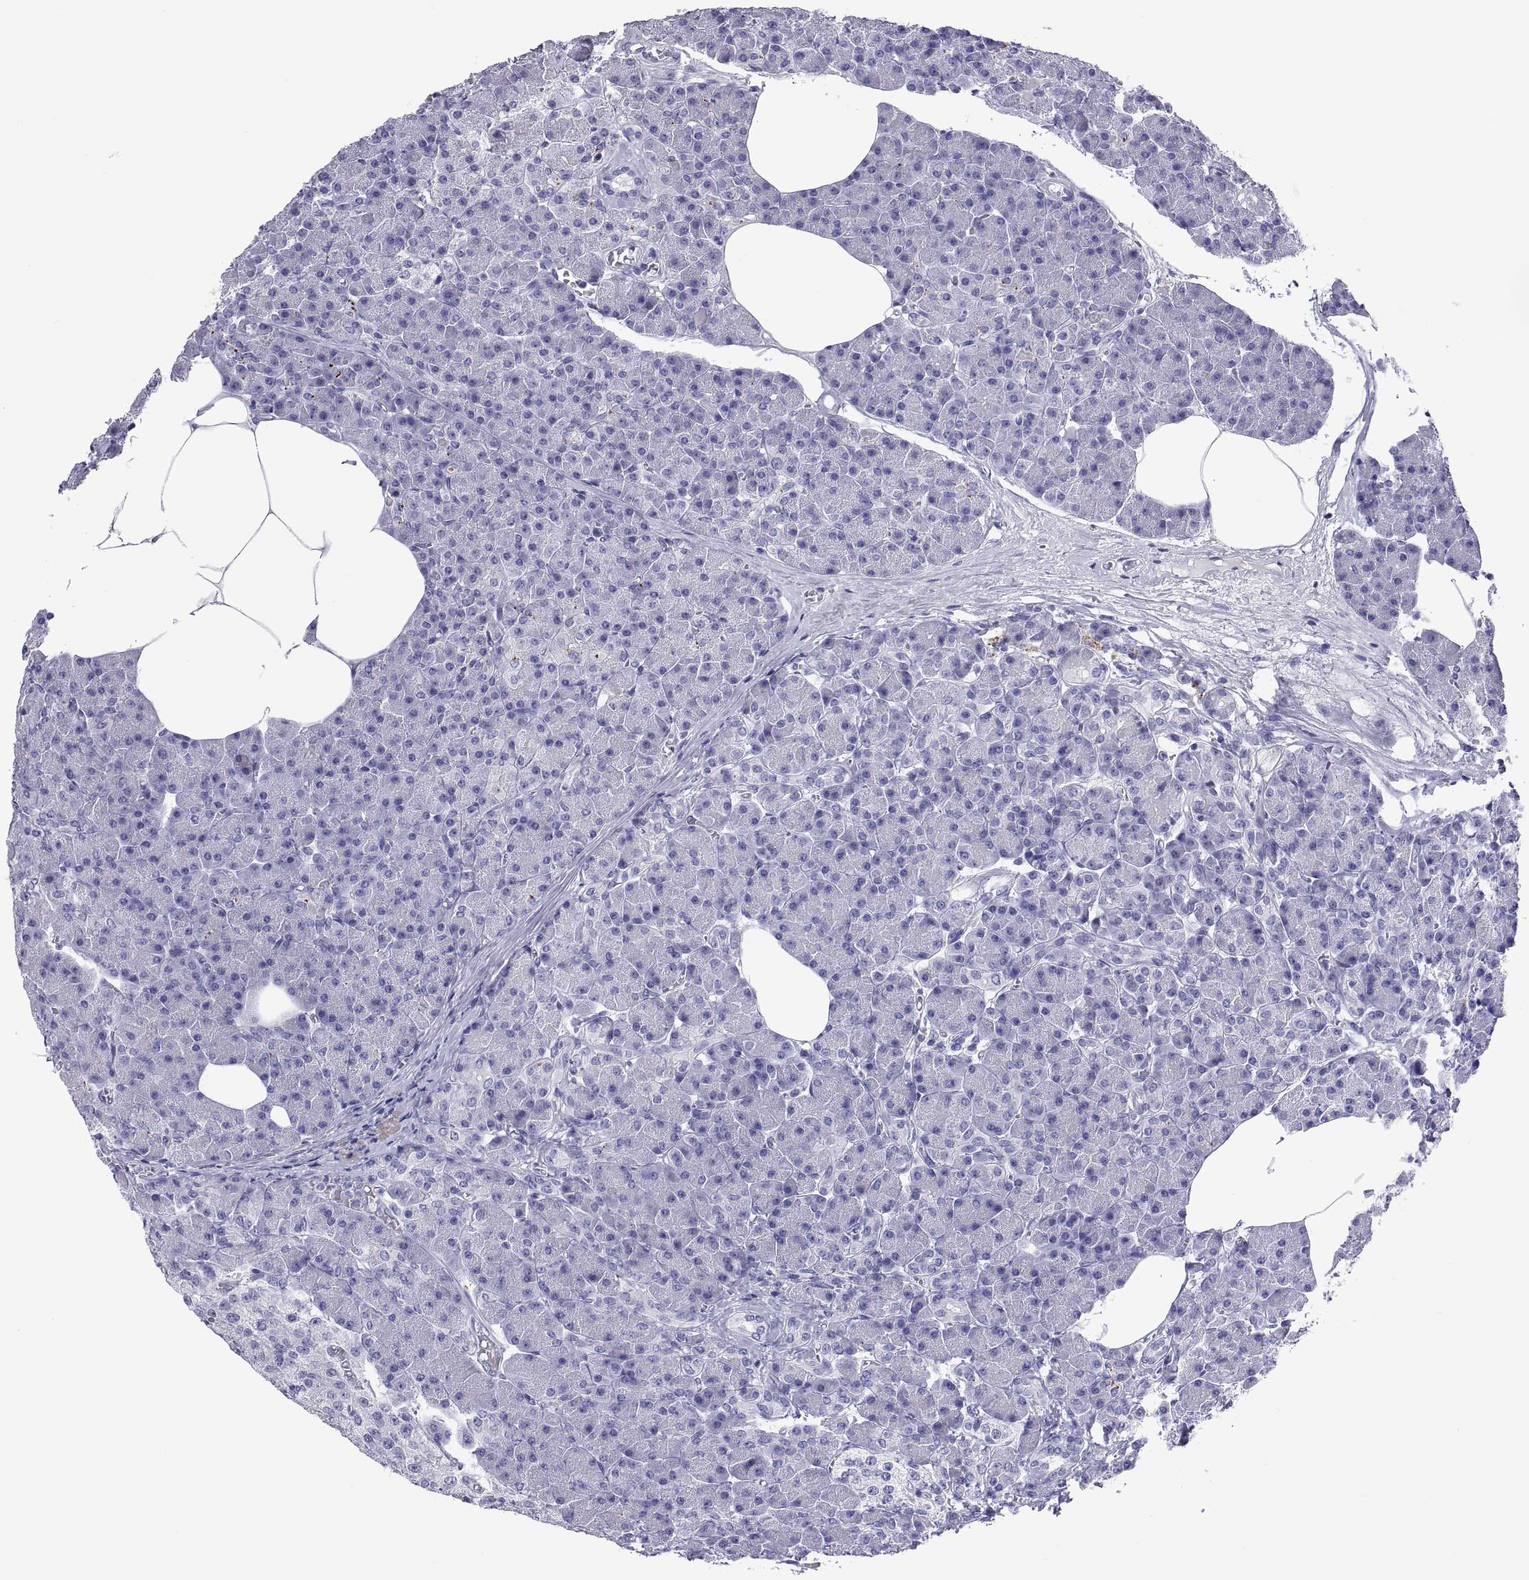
{"staining": {"intensity": "negative", "quantity": "none", "location": "none"}, "tissue": "pancreas", "cell_type": "Exocrine glandular cells", "image_type": "normal", "snomed": [{"axis": "morphology", "description": "Normal tissue, NOS"}, {"axis": "topography", "description": "Pancreas"}], "caption": "Exocrine glandular cells are negative for brown protein staining in unremarkable pancreas. Brightfield microscopy of IHC stained with DAB (brown) and hematoxylin (blue), captured at high magnification.", "gene": "QRICH2", "patient": {"sex": "female", "age": 45}}